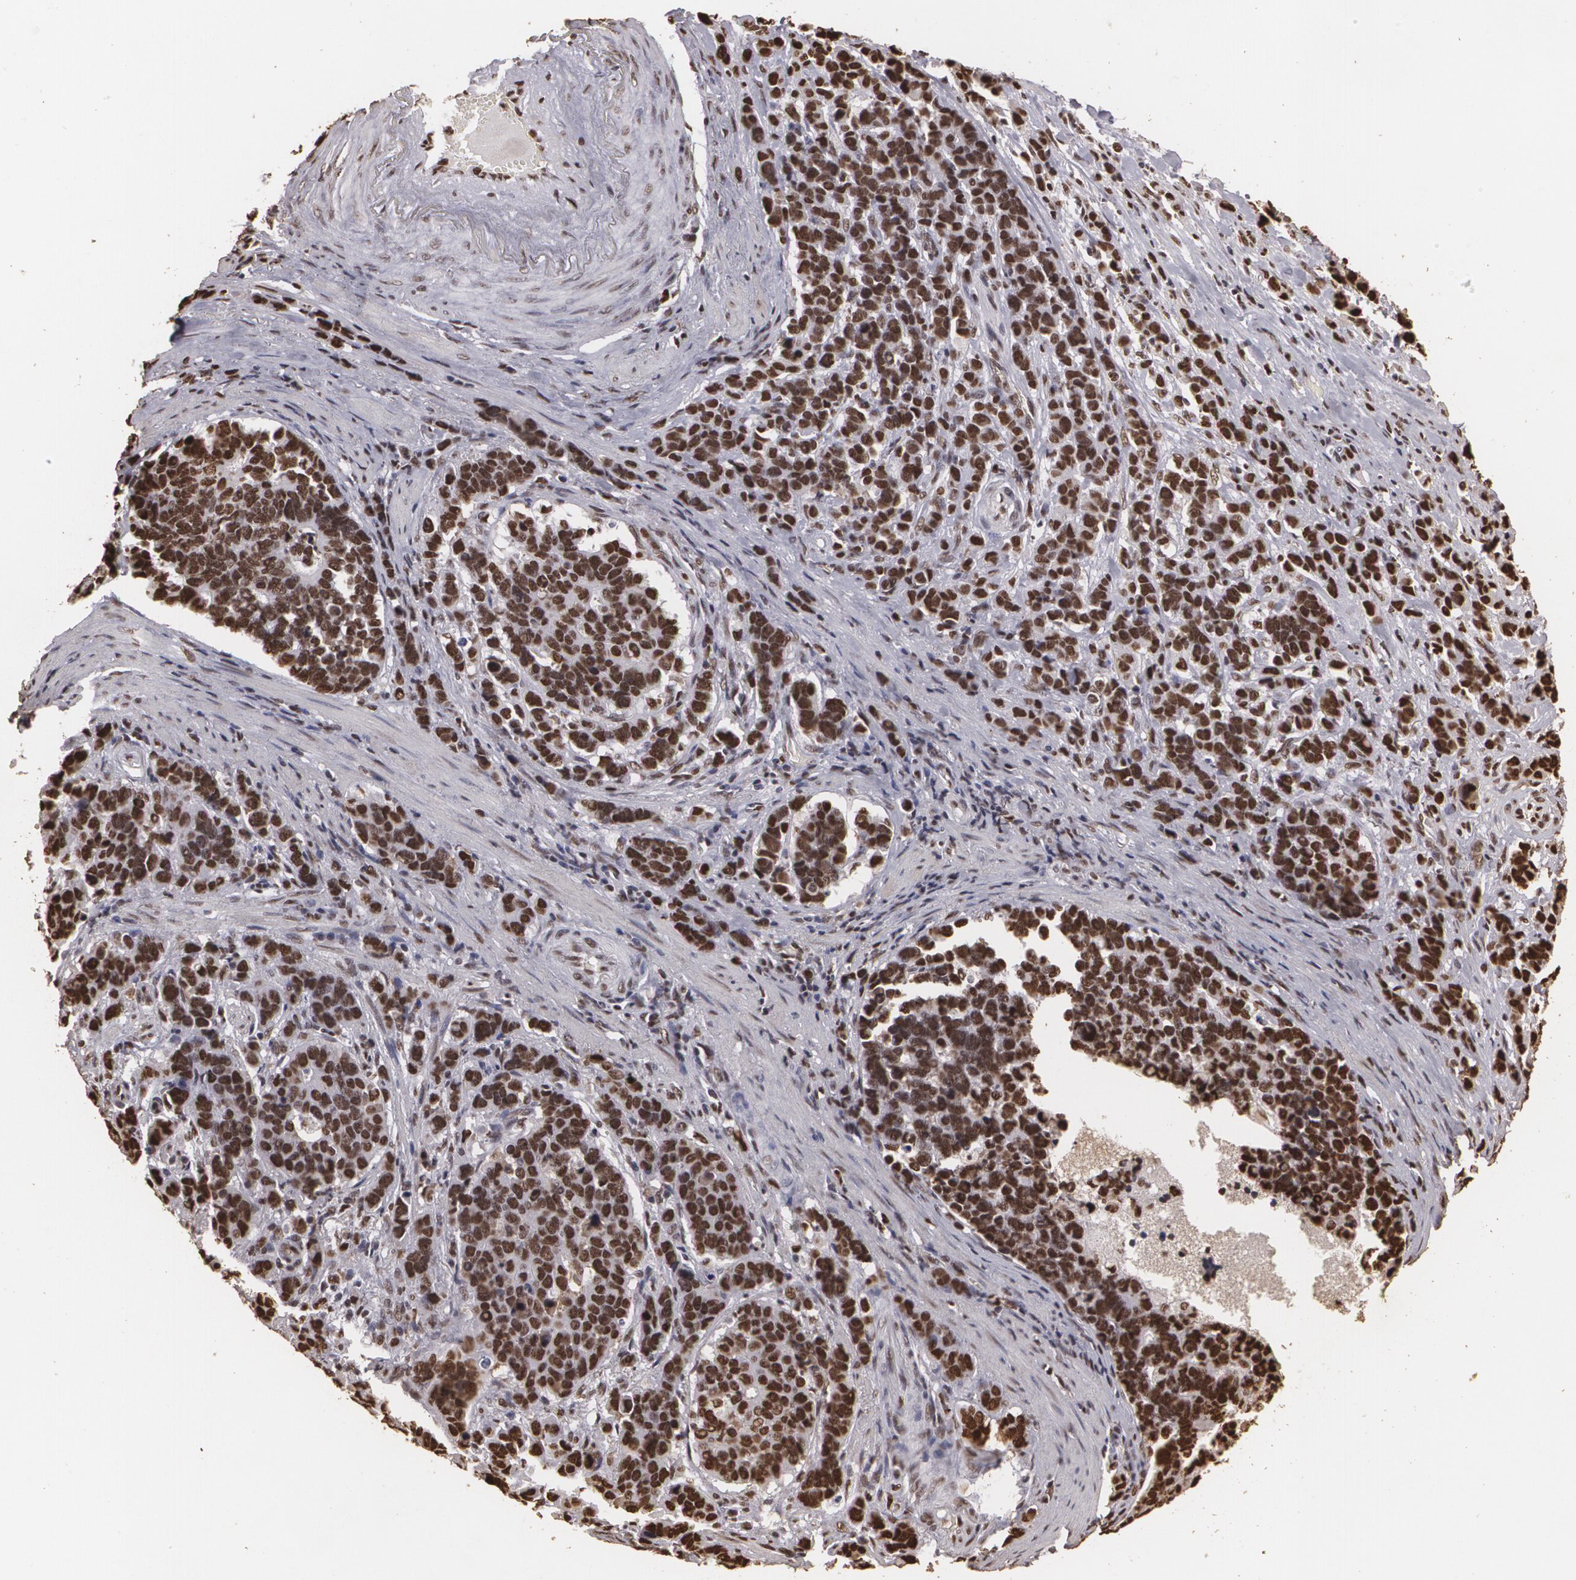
{"staining": {"intensity": "strong", "quantity": ">75%", "location": "nuclear"}, "tissue": "stomach cancer", "cell_type": "Tumor cells", "image_type": "cancer", "snomed": [{"axis": "morphology", "description": "Adenocarcinoma, NOS"}, {"axis": "topography", "description": "Stomach, upper"}], "caption": "Immunohistochemistry (IHC) histopathology image of human stomach cancer (adenocarcinoma) stained for a protein (brown), which demonstrates high levels of strong nuclear positivity in approximately >75% of tumor cells.", "gene": "RCOR1", "patient": {"sex": "male", "age": 71}}